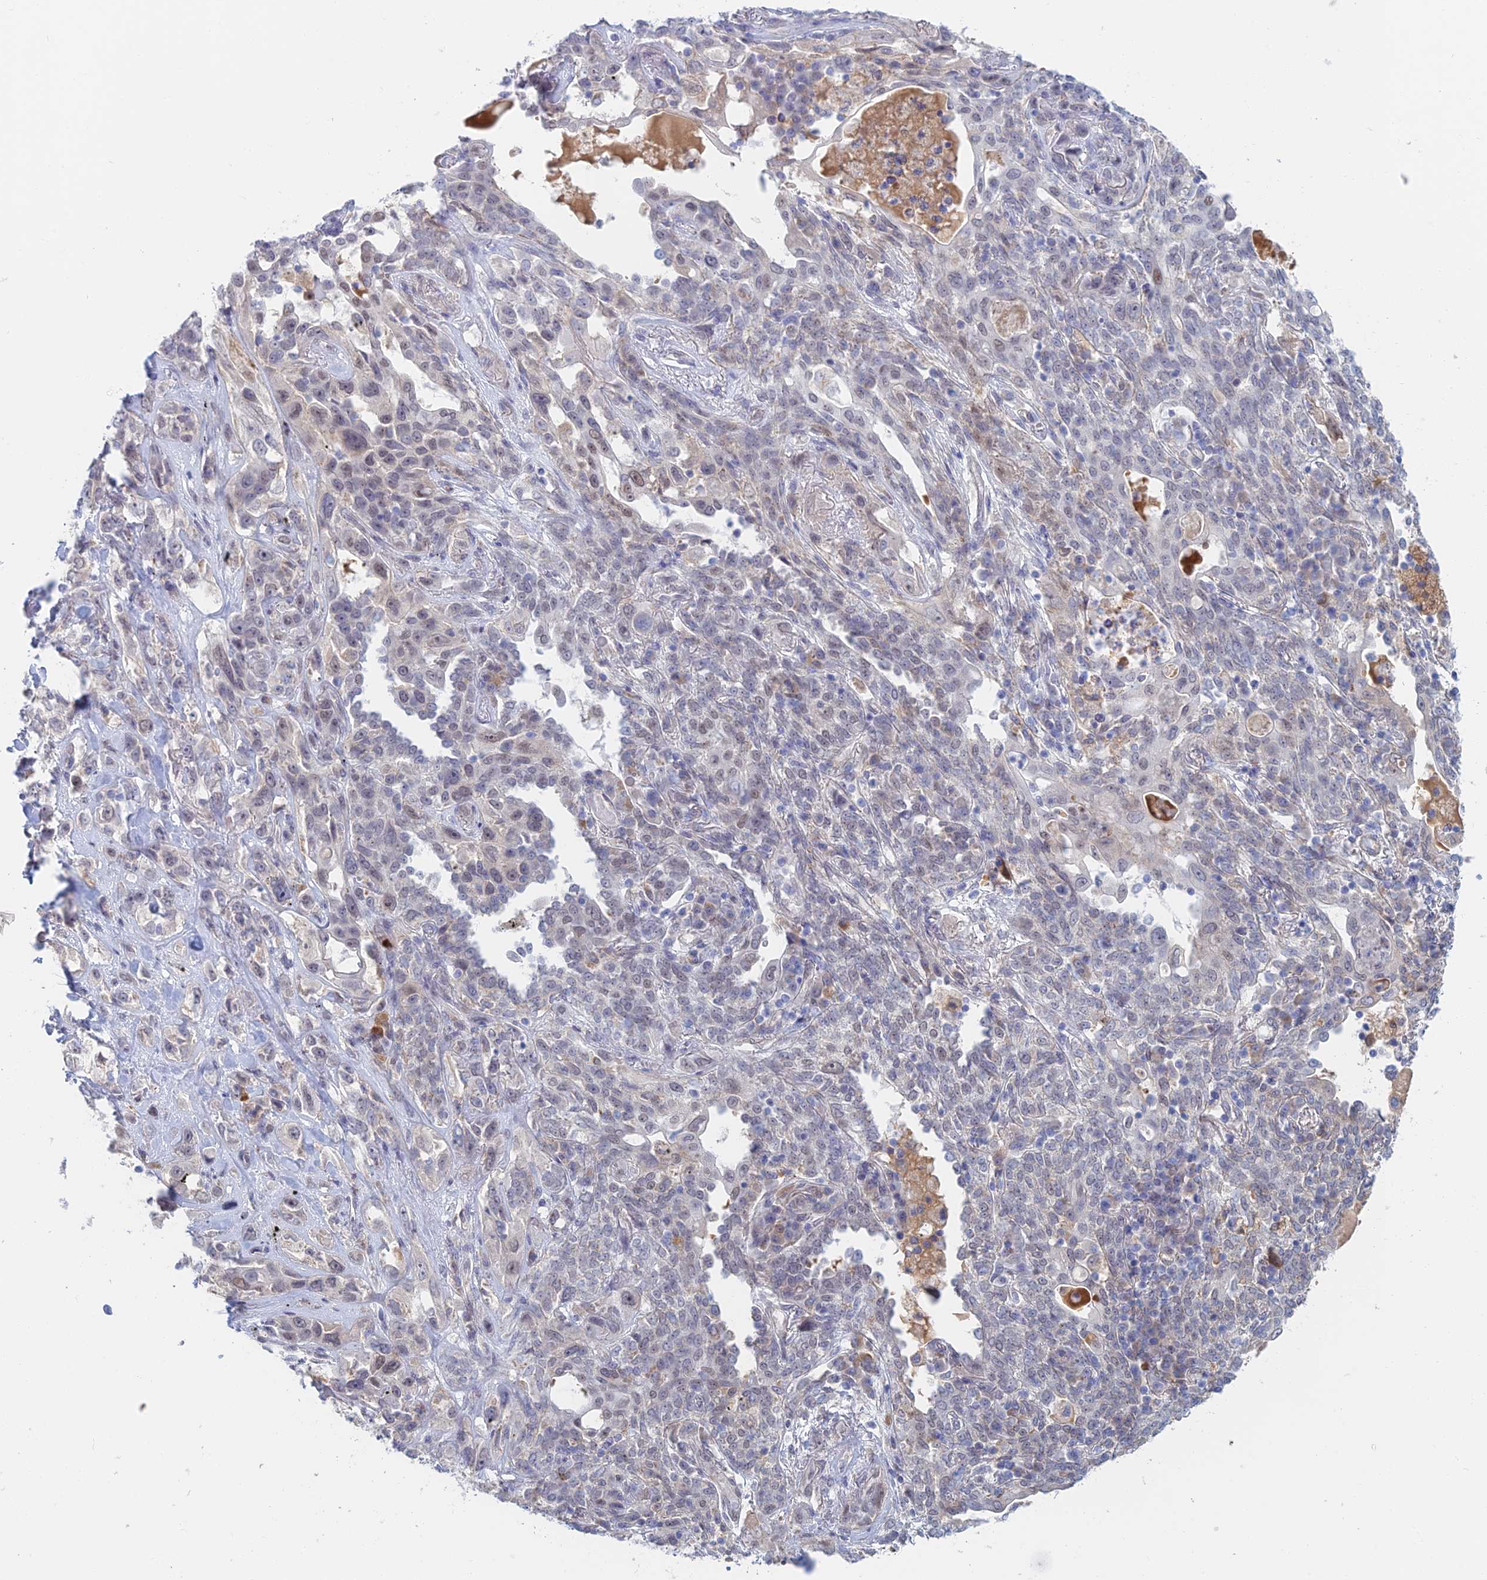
{"staining": {"intensity": "weak", "quantity": "<25%", "location": "nuclear"}, "tissue": "lung cancer", "cell_type": "Tumor cells", "image_type": "cancer", "snomed": [{"axis": "morphology", "description": "Squamous cell carcinoma, NOS"}, {"axis": "topography", "description": "Lung"}], "caption": "This image is of lung cancer (squamous cell carcinoma) stained with immunohistochemistry (IHC) to label a protein in brown with the nuclei are counter-stained blue. There is no expression in tumor cells.", "gene": "ZUP1", "patient": {"sex": "female", "age": 70}}